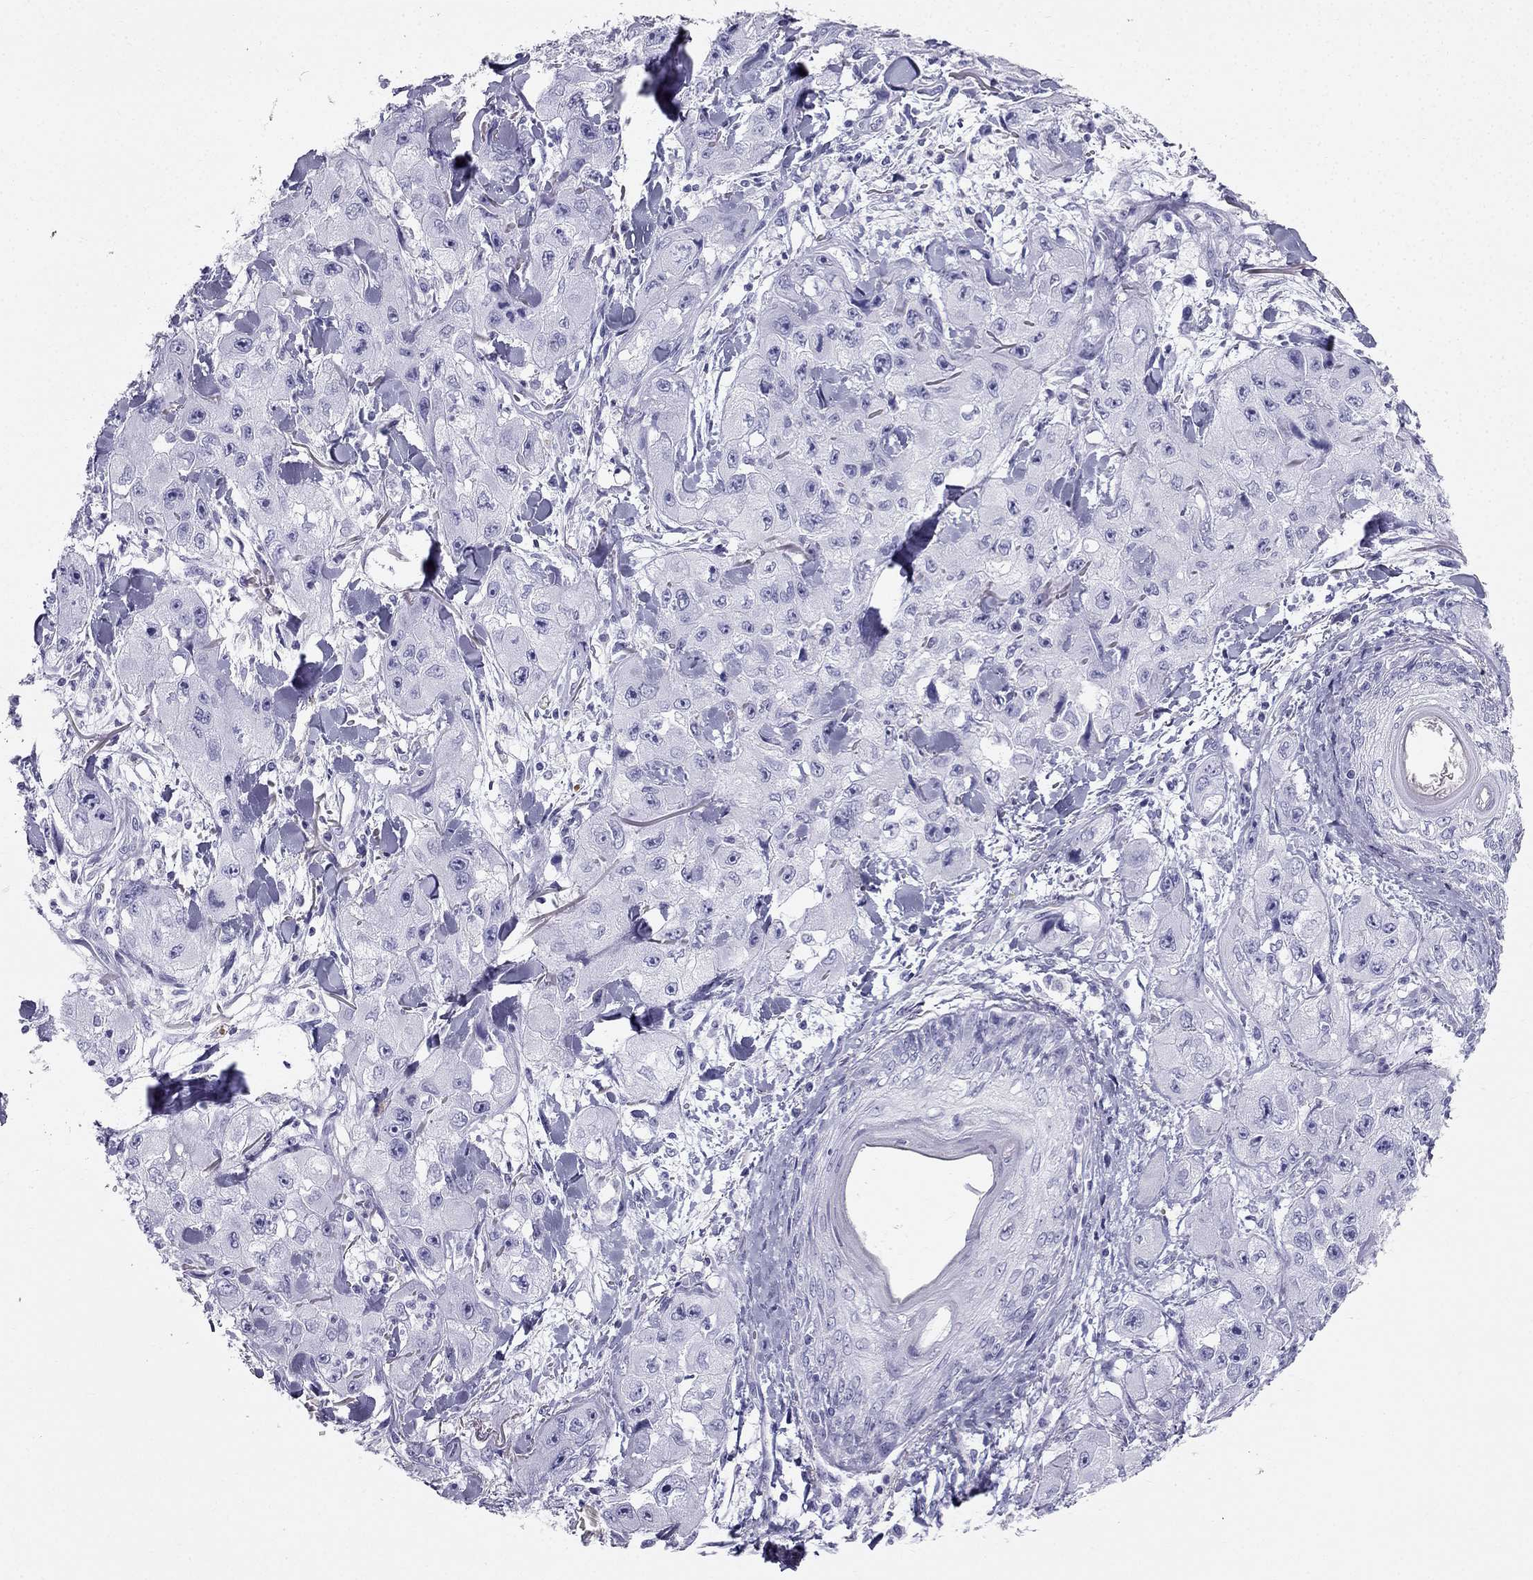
{"staining": {"intensity": "negative", "quantity": "none", "location": "none"}, "tissue": "skin cancer", "cell_type": "Tumor cells", "image_type": "cancer", "snomed": [{"axis": "morphology", "description": "Squamous cell carcinoma, NOS"}, {"axis": "topography", "description": "Skin"}, {"axis": "topography", "description": "Subcutis"}], "caption": "IHC of human squamous cell carcinoma (skin) displays no expression in tumor cells.", "gene": "TFF3", "patient": {"sex": "male", "age": 73}}